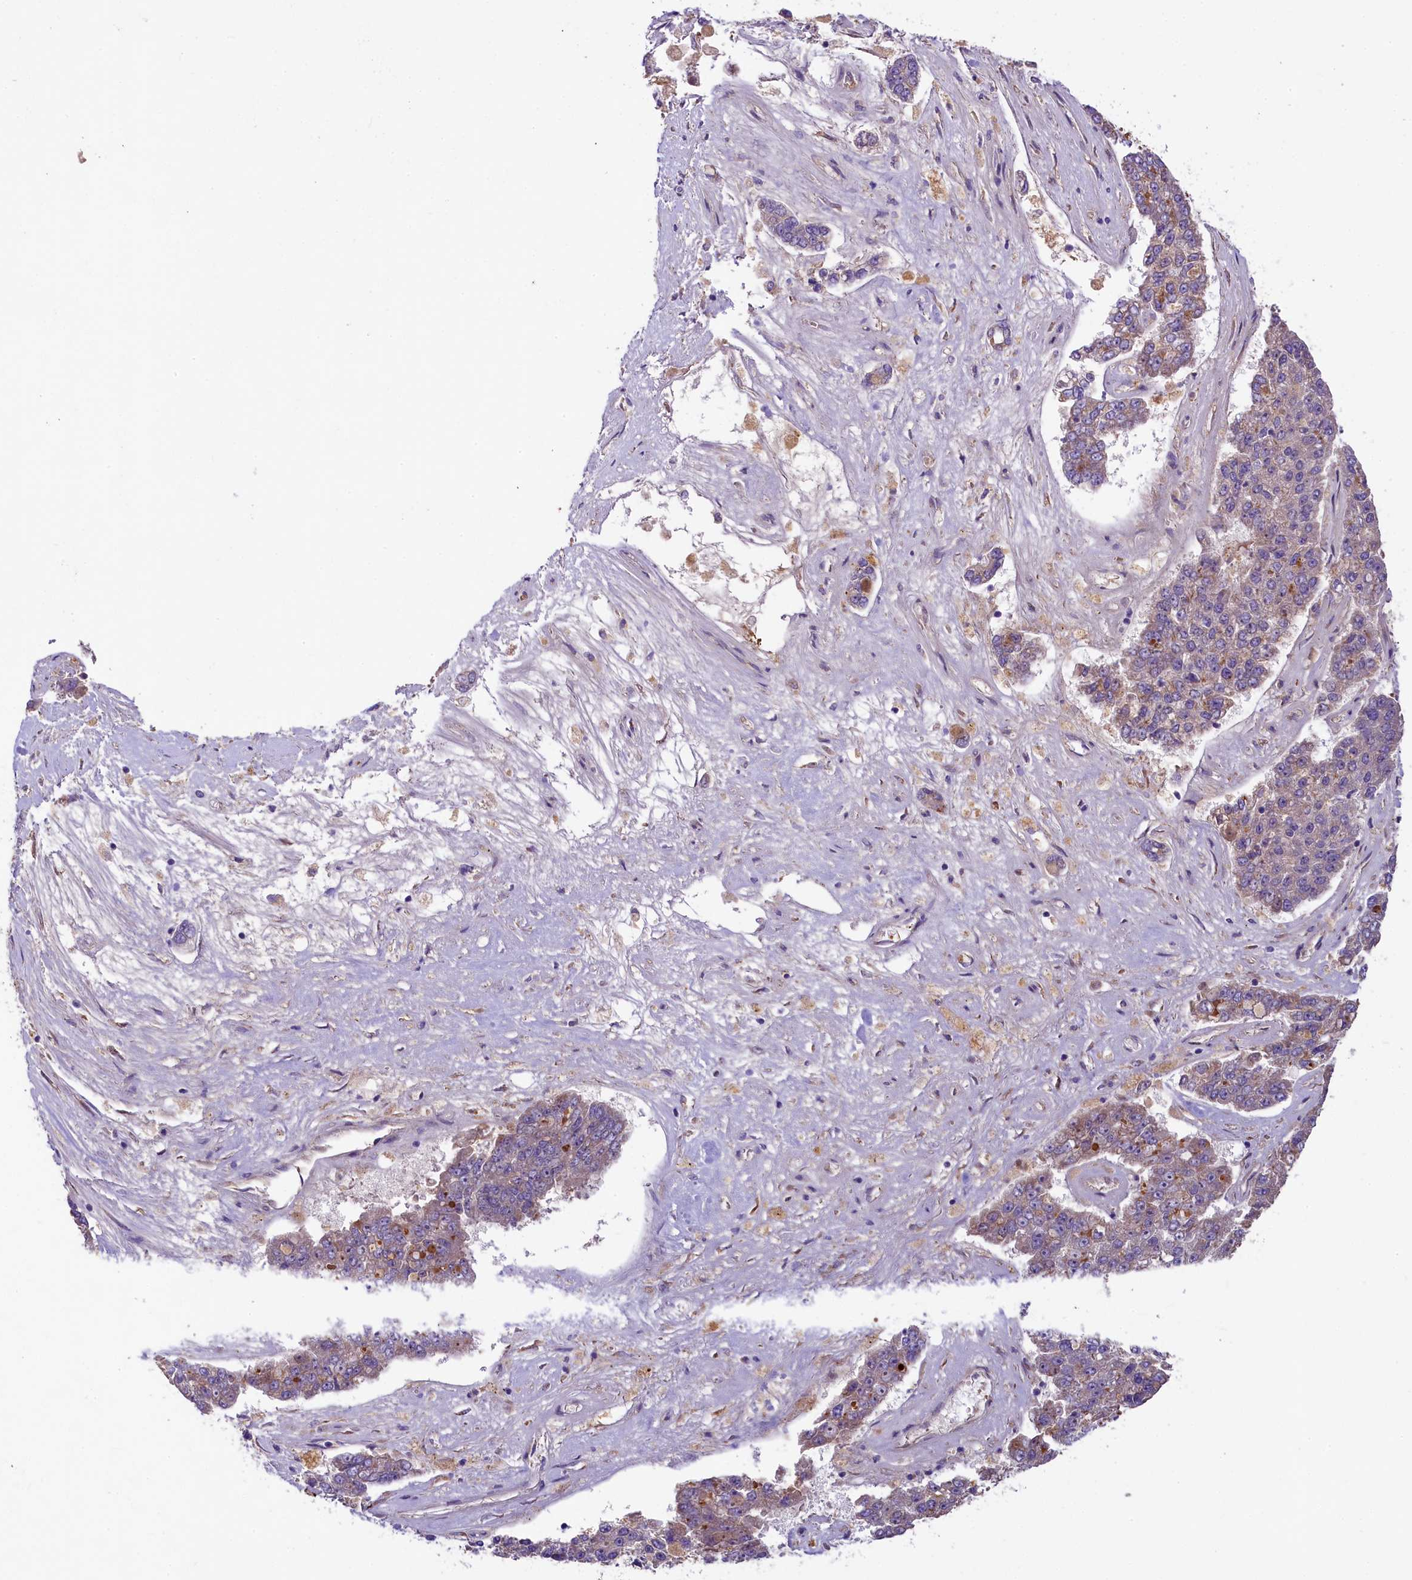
{"staining": {"intensity": "weak", "quantity": "<25%", "location": "cytoplasmic/membranous"}, "tissue": "pancreatic cancer", "cell_type": "Tumor cells", "image_type": "cancer", "snomed": [{"axis": "morphology", "description": "Adenocarcinoma, NOS"}, {"axis": "topography", "description": "Pancreas"}], "caption": "This is a image of immunohistochemistry staining of pancreatic cancer (adenocarcinoma), which shows no expression in tumor cells. Brightfield microscopy of IHC stained with DAB (3,3'-diaminobenzidine) (brown) and hematoxylin (blue), captured at high magnification.", "gene": "UBXN6", "patient": {"sex": "male", "age": 50}}